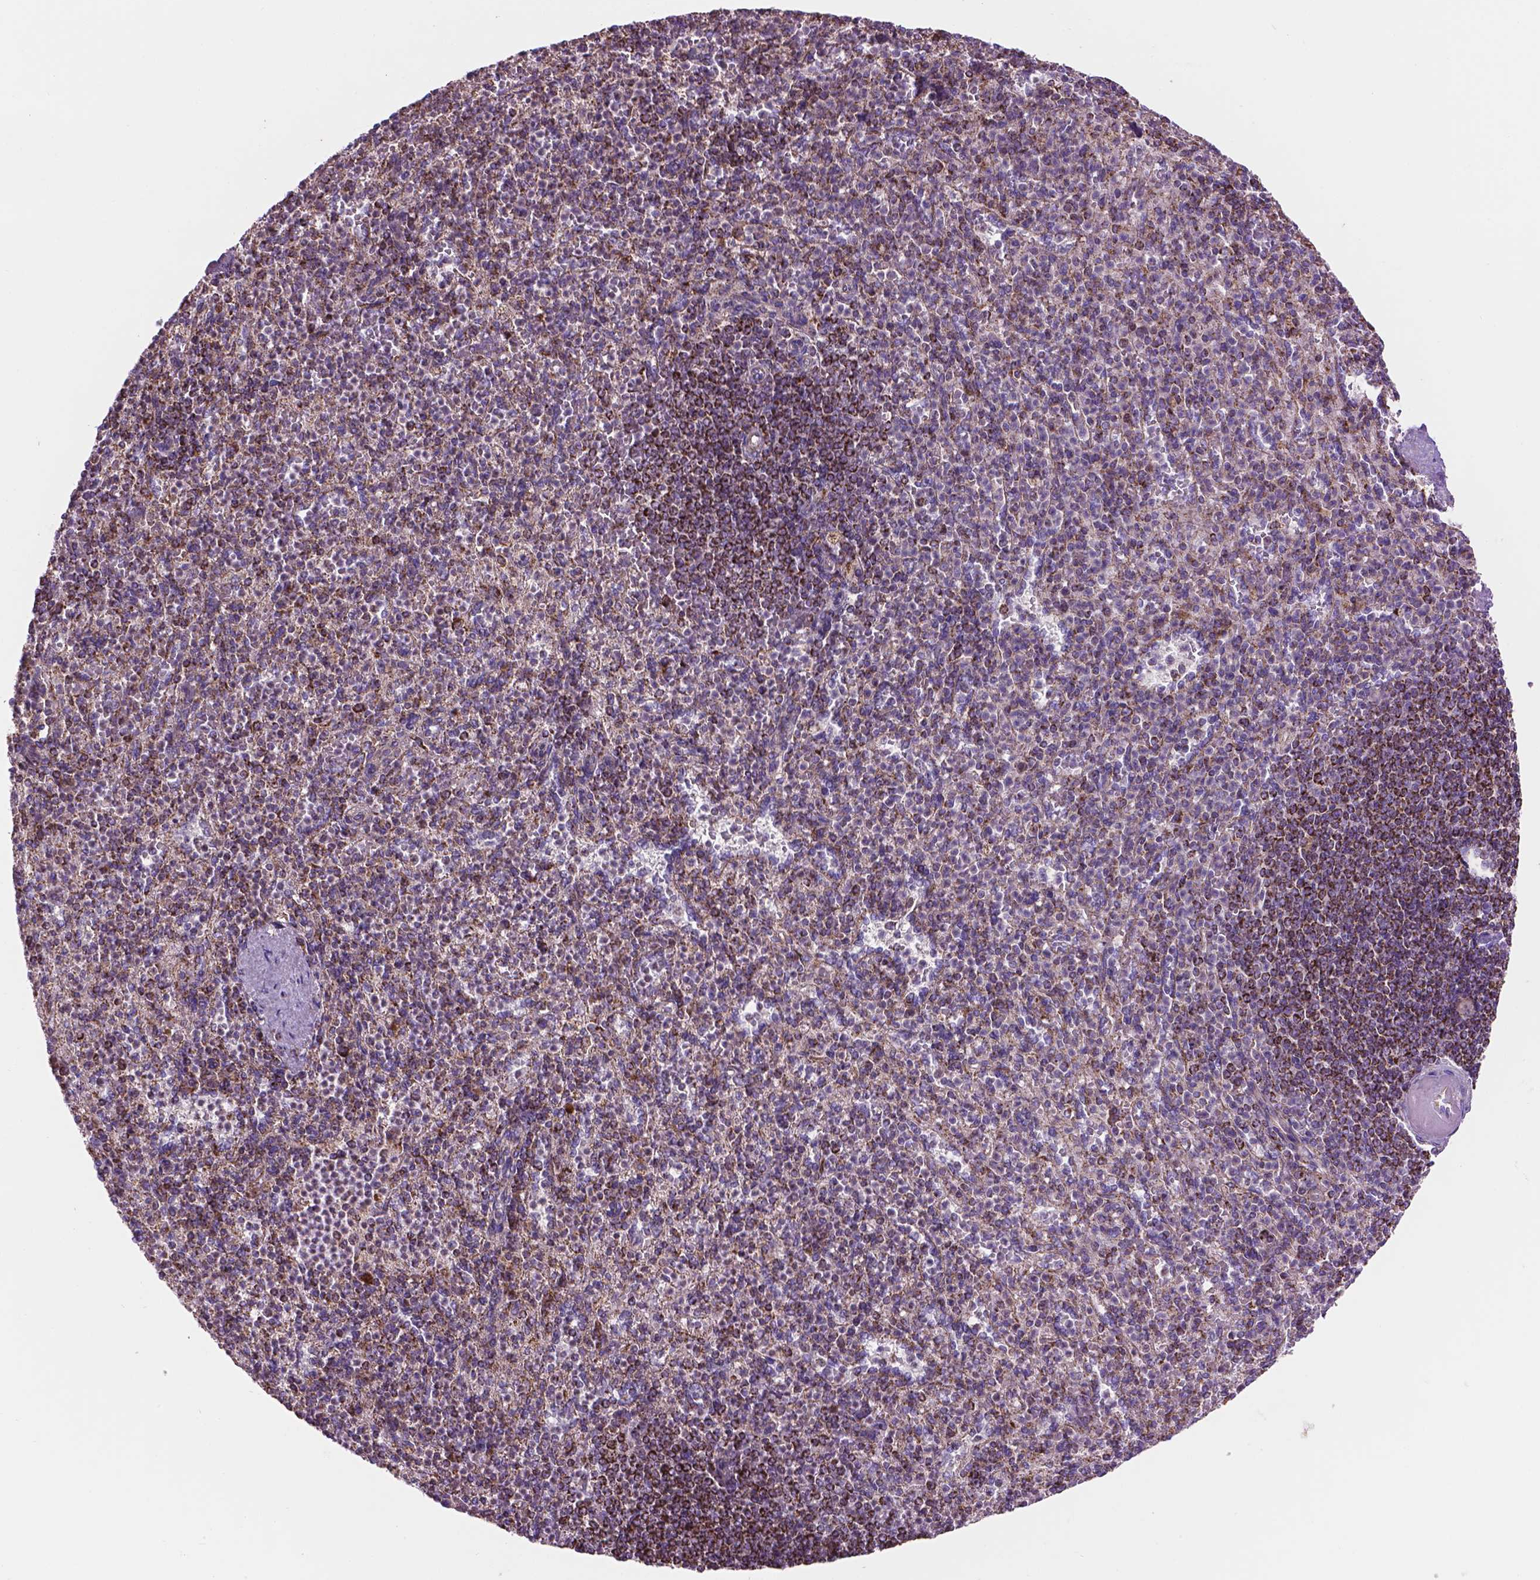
{"staining": {"intensity": "strong", "quantity": ">75%", "location": "cytoplasmic/membranous"}, "tissue": "spleen", "cell_type": "Cells in red pulp", "image_type": "normal", "snomed": [{"axis": "morphology", "description": "Normal tissue, NOS"}, {"axis": "topography", "description": "Spleen"}], "caption": "Immunohistochemistry (IHC) of benign human spleen displays high levels of strong cytoplasmic/membranous staining in approximately >75% of cells in red pulp.", "gene": "PIBF1", "patient": {"sex": "female", "age": 74}}